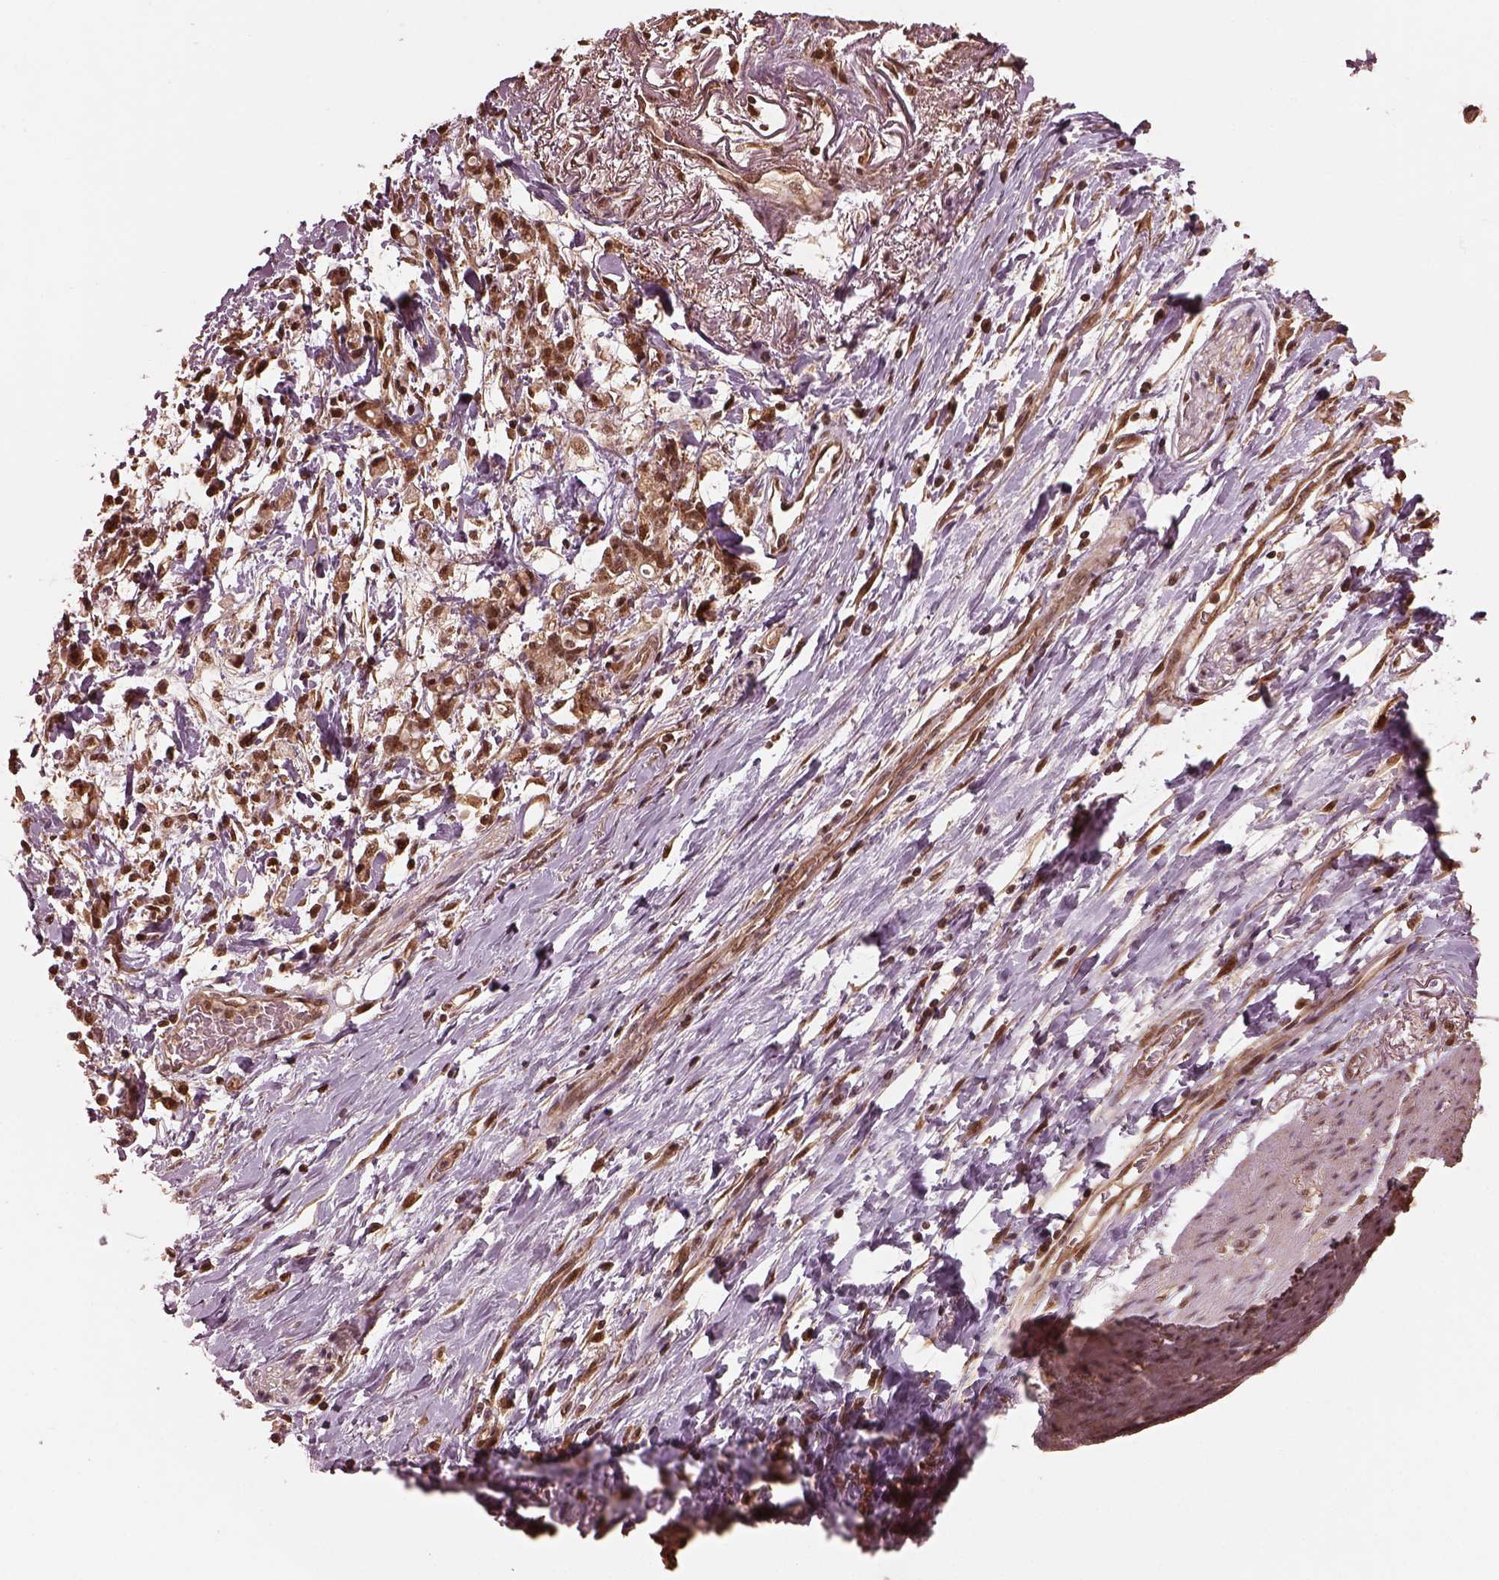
{"staining": {"intensity": "moderate", "quantity": ">75%", "location": "cytoplasmic/membranous,nuclear"}, "tissue": "stomach cancer", "cell_type": "Tumor cells", "image_type": "cancer", "snomed": [{"axis": "morphology", "description": "Adenocarcinoma, NOS"}, {"axis": "topography", "description": "Stomach"}], "caption": "Protein analysis of stomach cancer tissue exhibits moderate cytoplasmic/membranous and nuclear positivity in about >75% of tumor cells.", "gene": "PSMC5", "patient": {"sex": "female", "age": 84}}